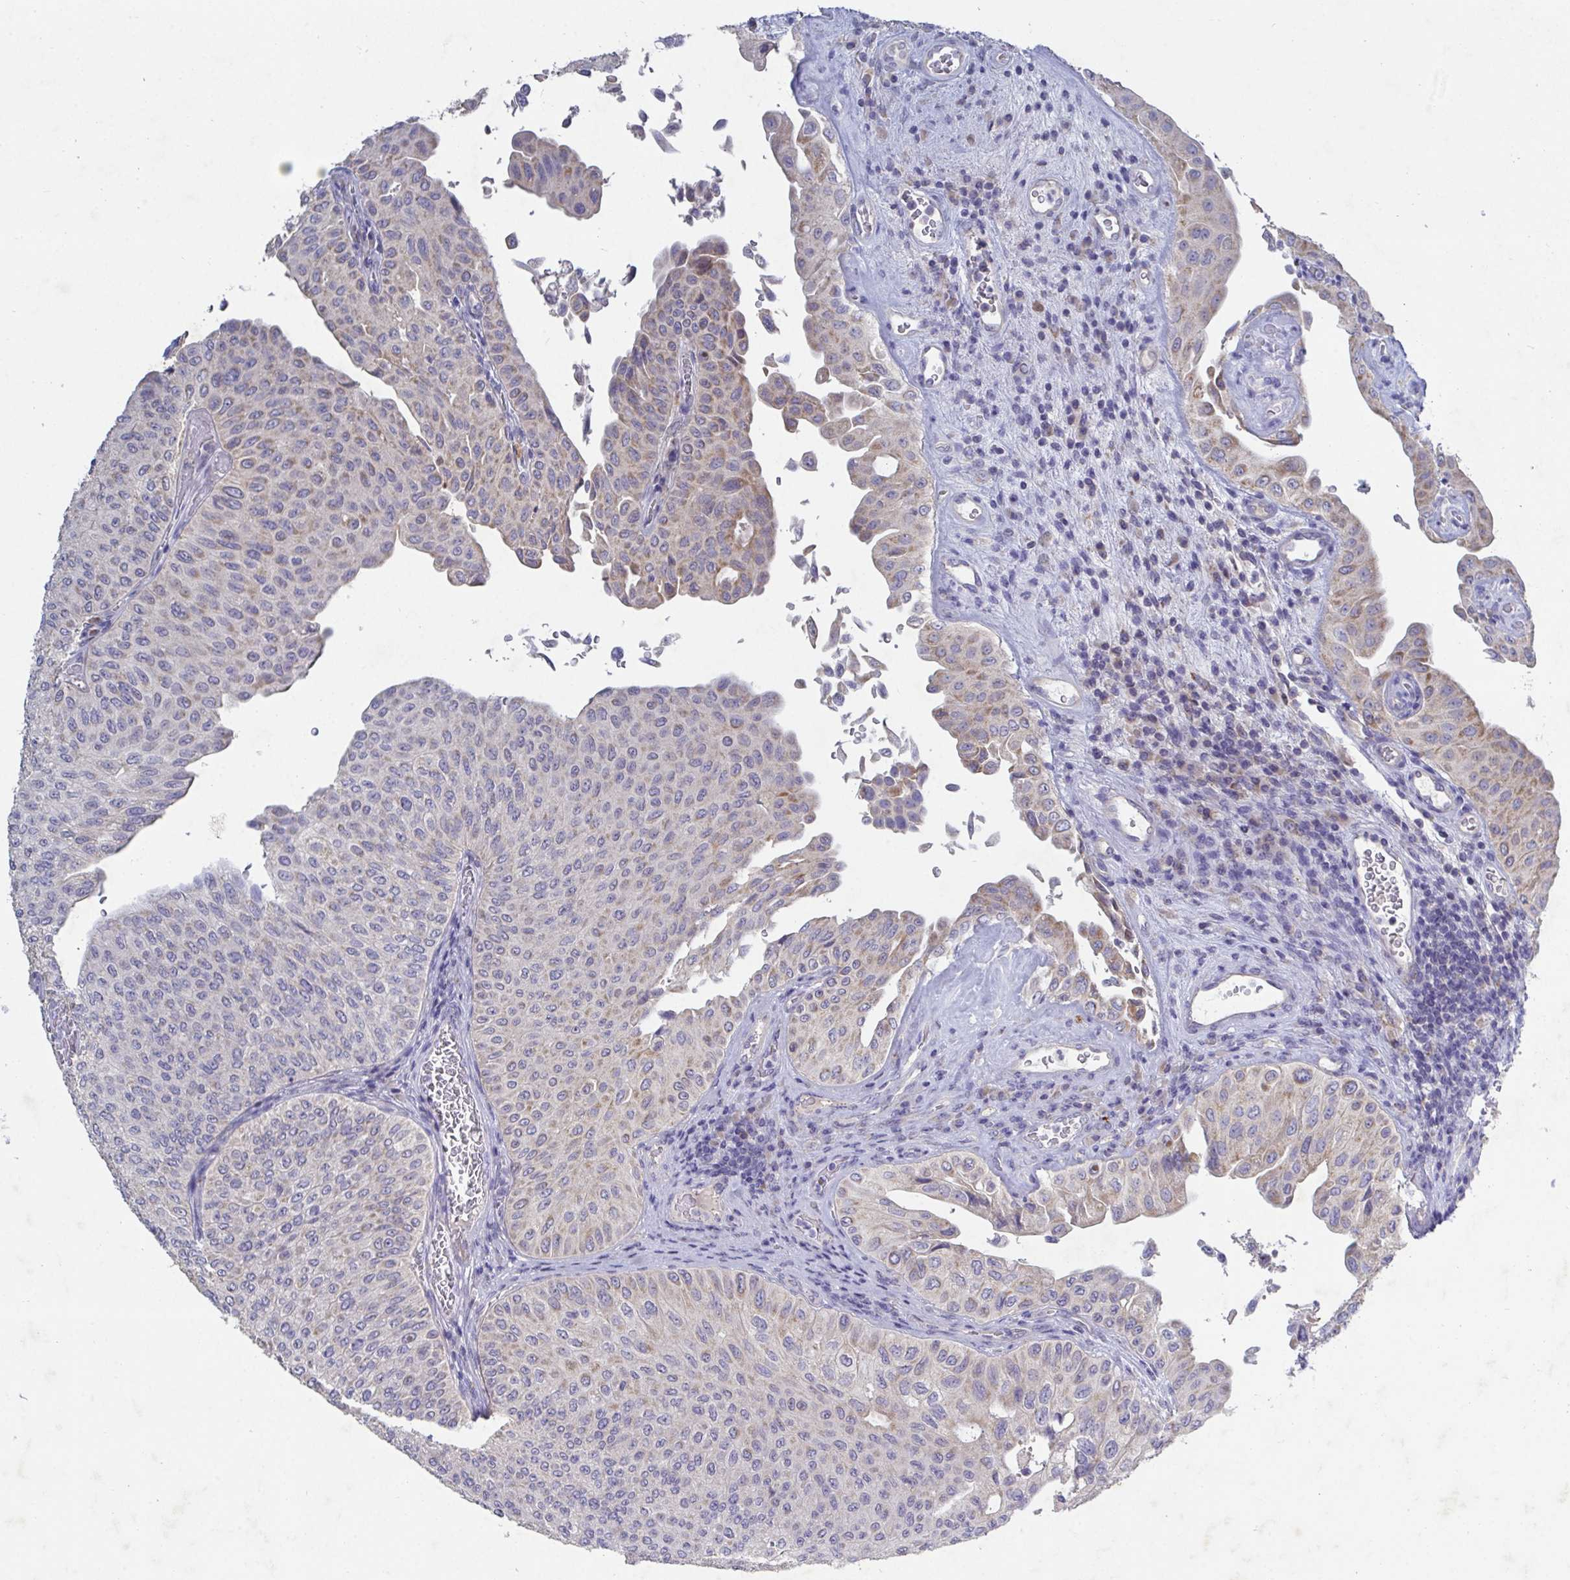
{"staining": {"intensity": "weak", "quantity": "<25%", "location": "cytoplasmic/membranous"}, "tissue": "urothelial cancer", "cell_type": "Tumor cells", "image_type": "cancer", "snomed": [{"axis": "morphology", "description": "Urothelial carcinoma, NOS"}, {"axis": "topography", "description": "Urinary bladder"}], "caption": "This is an immunohistochemistry (IHC) histopathology image of urothelial cancer. There is no expression in tumor cells.", "gene": "GALNT13", "patient": {"sex": "male", "age": 59}}